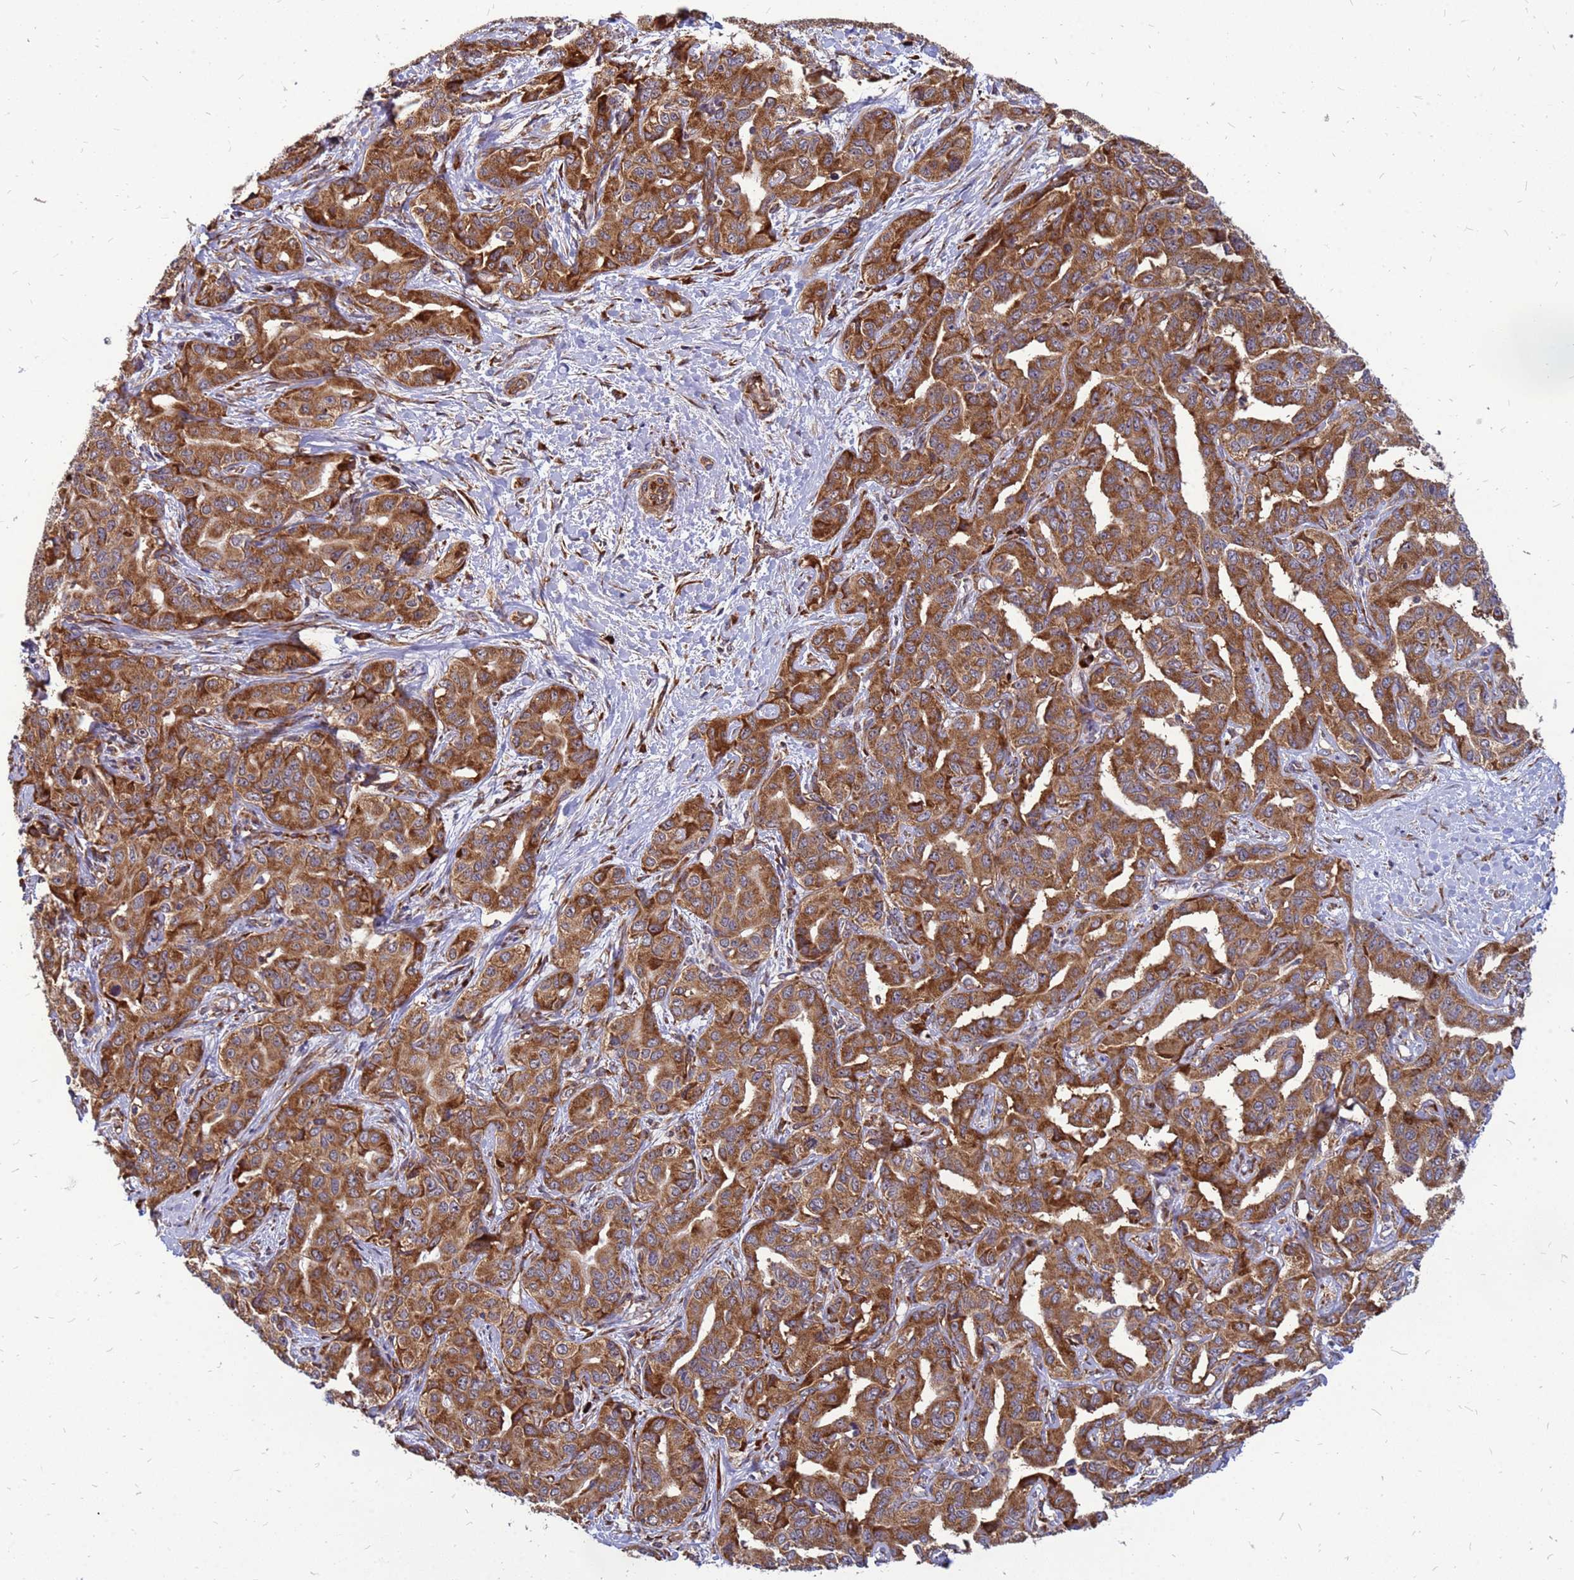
{"staining": {"intensity": "moderate", "quantity": ">75%", "location": "cytoplasmic/membranous"}, "tissue": "liver cancer", "cell_type": "Tumor cells", "image_type": "cancer", "snomed": [{"axis": "morphology", "description": "Cholangiocarcinoma"}, {"axis": "topography", "description": "Liver"}], "caption": "Cholangiocarcinoma (liver) stained with a brown dye displays moderate cytoplasmic/membranous positive expression in about >75% of tumor cells.", "gene": "RPL8", "patient": {"sex": "male", "age": 59}}